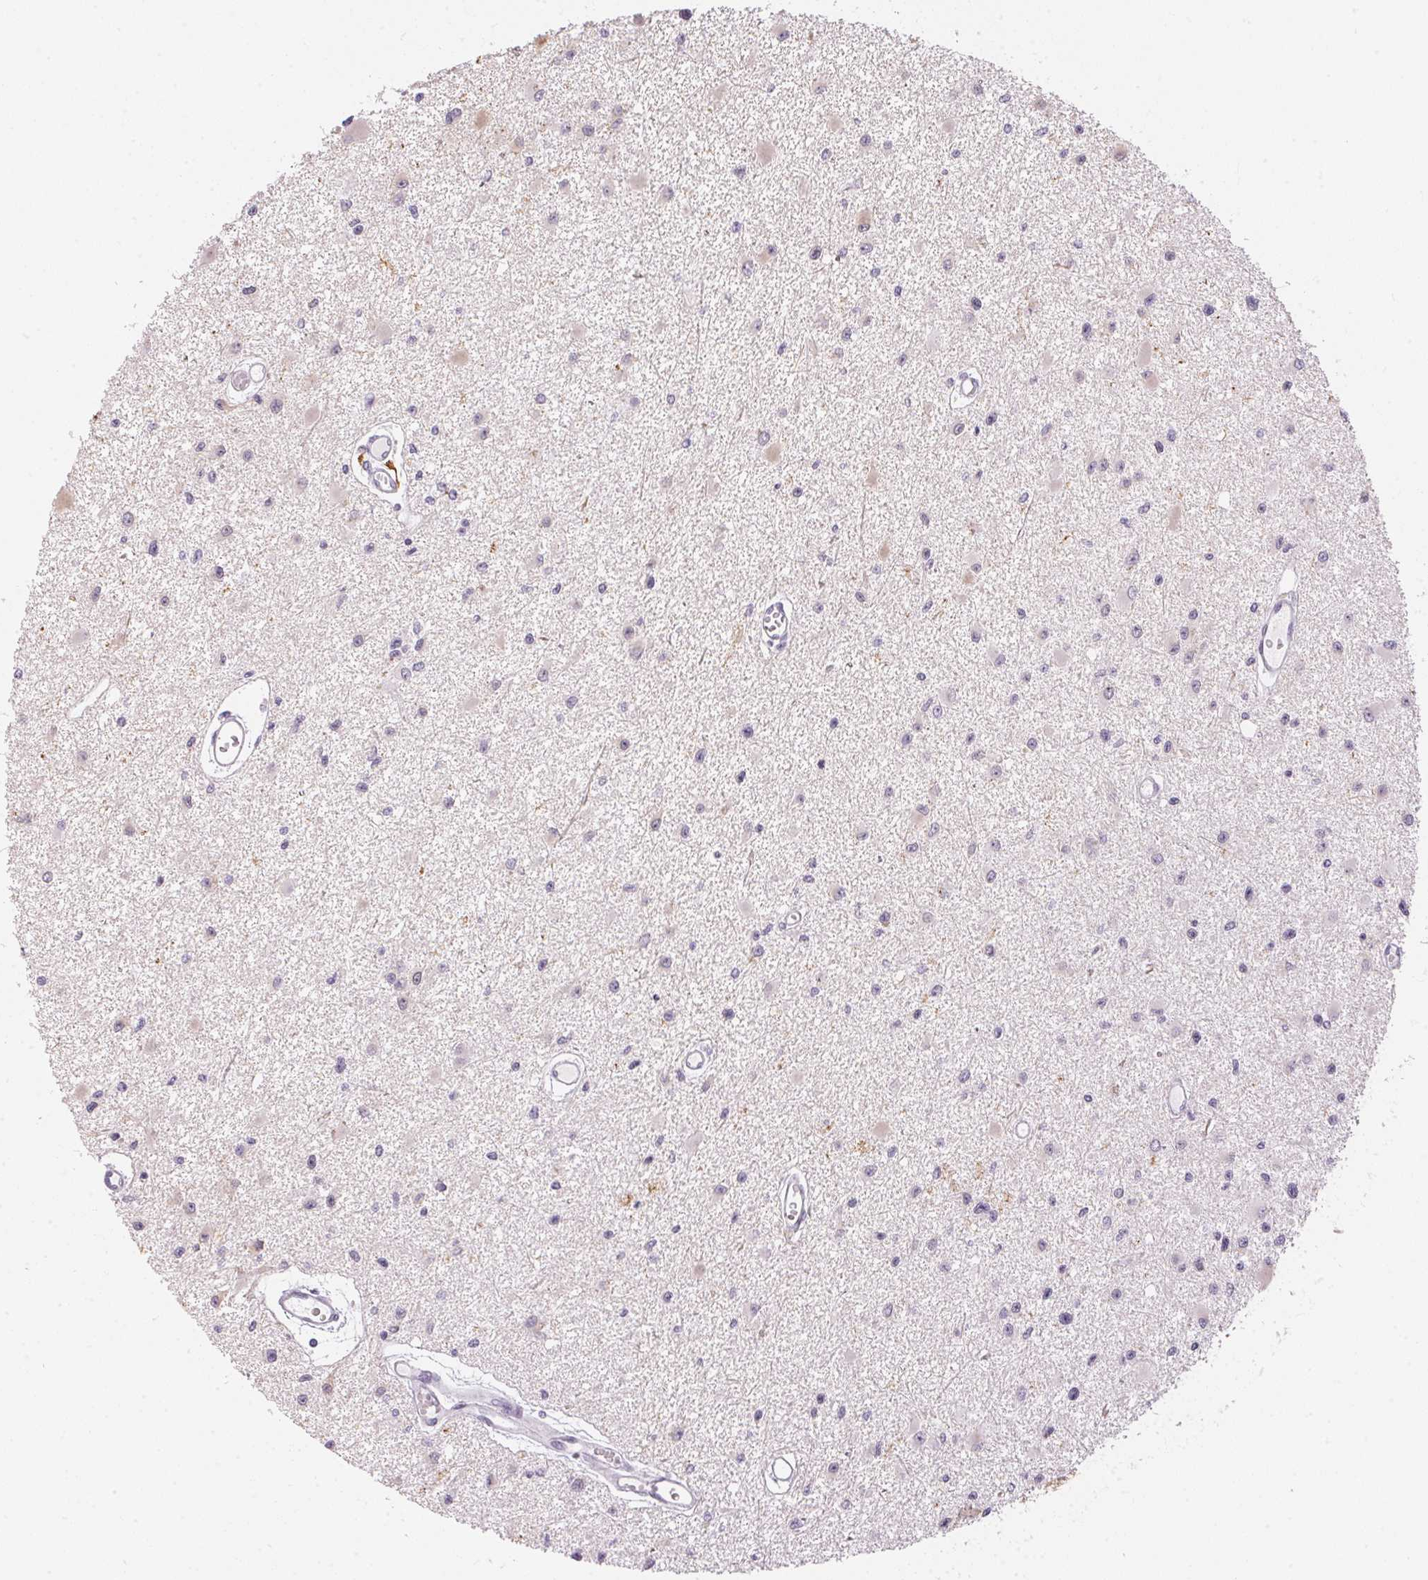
{"staining": {"intensity": "negative", "quantity": "none", "location": "none"}, "tissue": "glioma", "cell_type": "Tumor cells", "image_type": "cancer", "snomed": [{"axis": "morphology", "description": "Glioma, malignant, High grade"}, {"axis": "topography", "description": "Brain"}], "caption": "Immunohistochemistry (IHC) of glioma exhibits no positivity in tumor cells. The staining was performed using DAB (3,3'-diaminobenzidine) to visualize the protein expression in brown, while the nuclei were stained in blue with hematoxylin (Magnification: 20x).", "gene": "CADPS", "patient": {"sex": "male", "age": 54}}